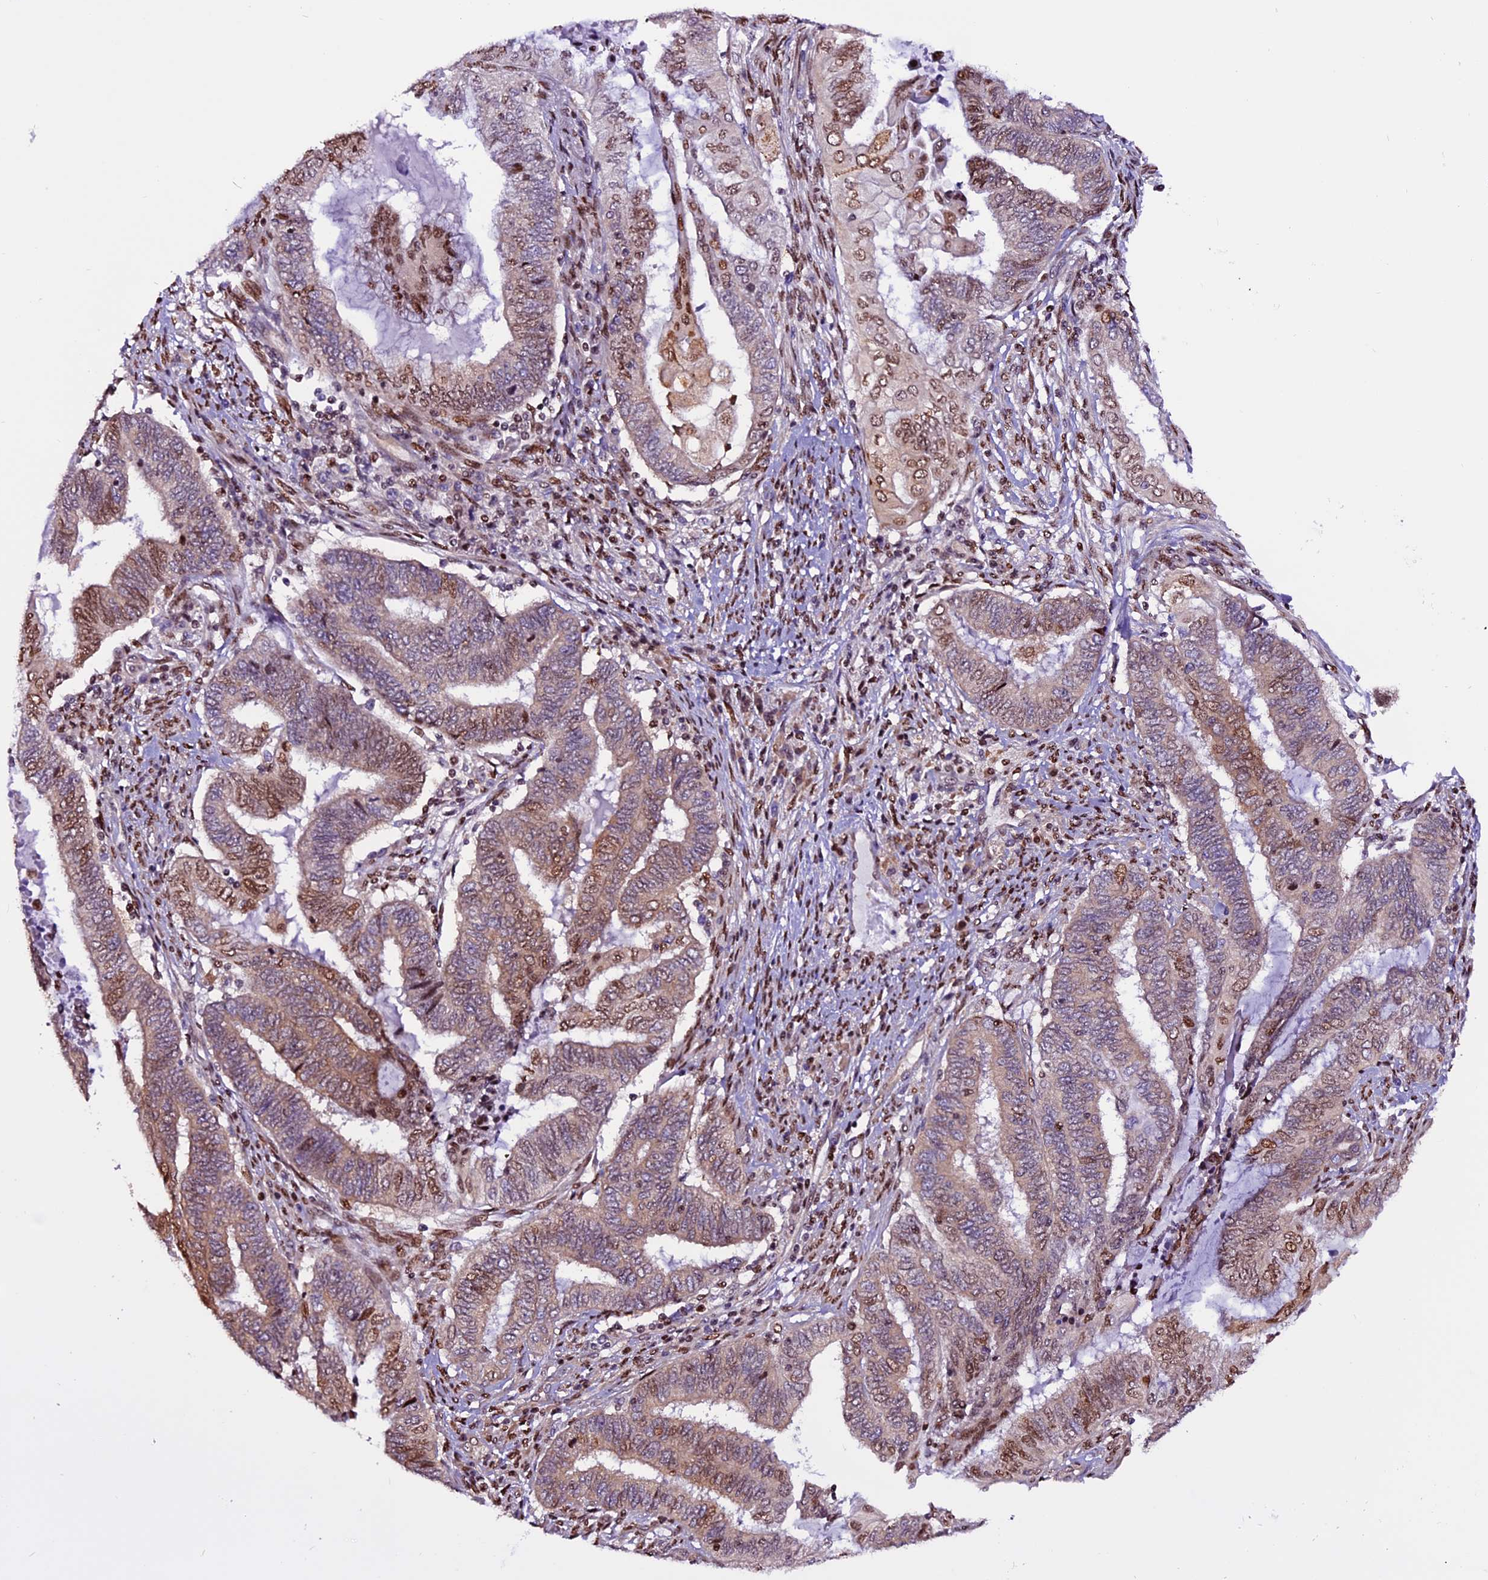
{"staining": {"intensity": "moderate", "quantity": "25%-75%", "location": "cytoplasmic/membranous,nuclear"}, "tissue": "endometrial cancer", "cell_type": "Tumor cells", "image_type": "cancer", "snomed": [{"axis": "morphology", "description": "Adenocarcinoma, NOS"}, {"axis": "topography", "description": "Uterus"}, {"axis": "topography", "description": "Endometrium"}], "caption": "High-magnification brightfield microscopy of endometrial cancer stained with DAB (brown) and counterstained with hematoxylin (blue). tumor cells exhibit moderate cytoplasmic/membranous and nuclear positivity is present in approximately25%-75% of cells.", "gene": "RINL", "patient": {"sex": "female", "age": 70}}